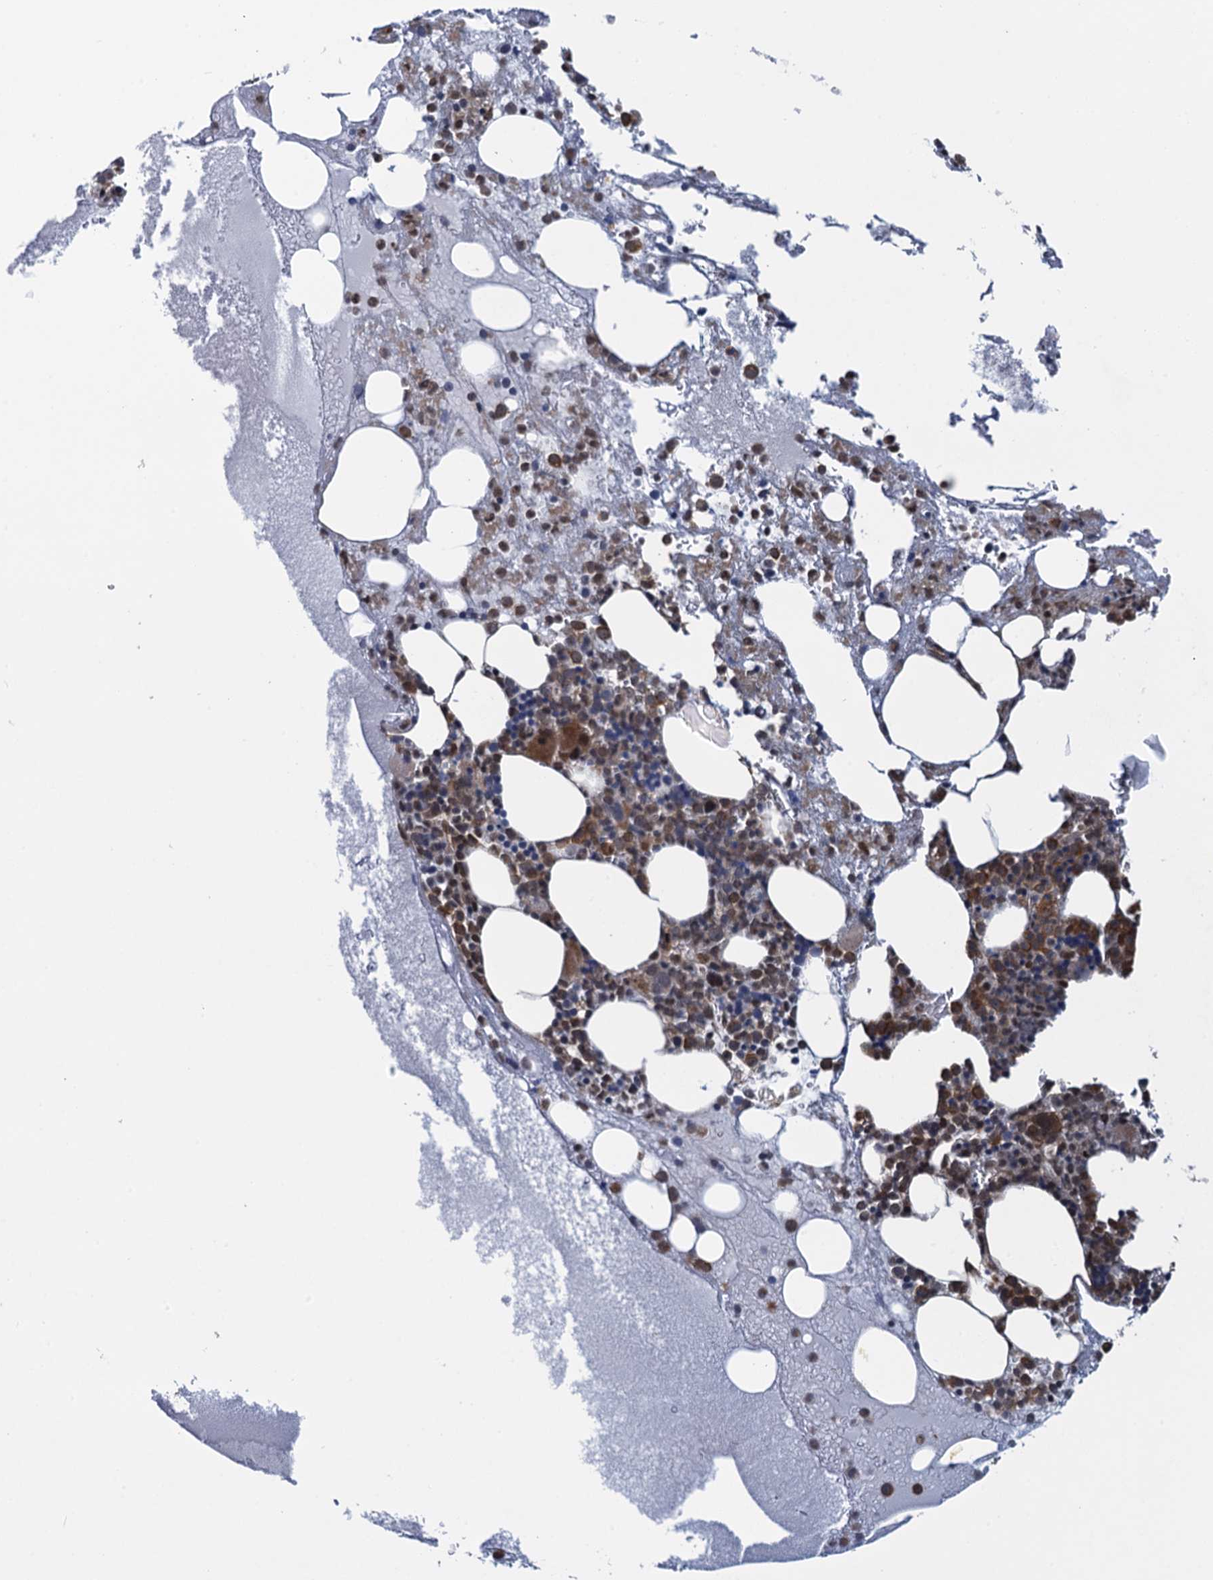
{"staining": {"intensity": "moderate", "quantity": "25%-75%", "location": "cytoplasmic/membranous"}, "tissue": "bone marrow", "cell_type": "Hematopoietic cells", "image_type": "normal", "snomed": [{"axis": "morphology", "description": "Normal tissue, NOS"}, {"axis": "topography", "description": "Bone marrow"}], "caption": "DAB (3,3'-diaminobenzidine) immunohistochemical staining of benign bone marrow displays moderate cytoplasmic/membranous protein staining in approximately 25%-75% of hematopoietic cells. The protein of interest is shown in brown color, while the nuclei are stained blue.", "gene": "EVX2", "patient": {"sex": "male", "age": 61}}